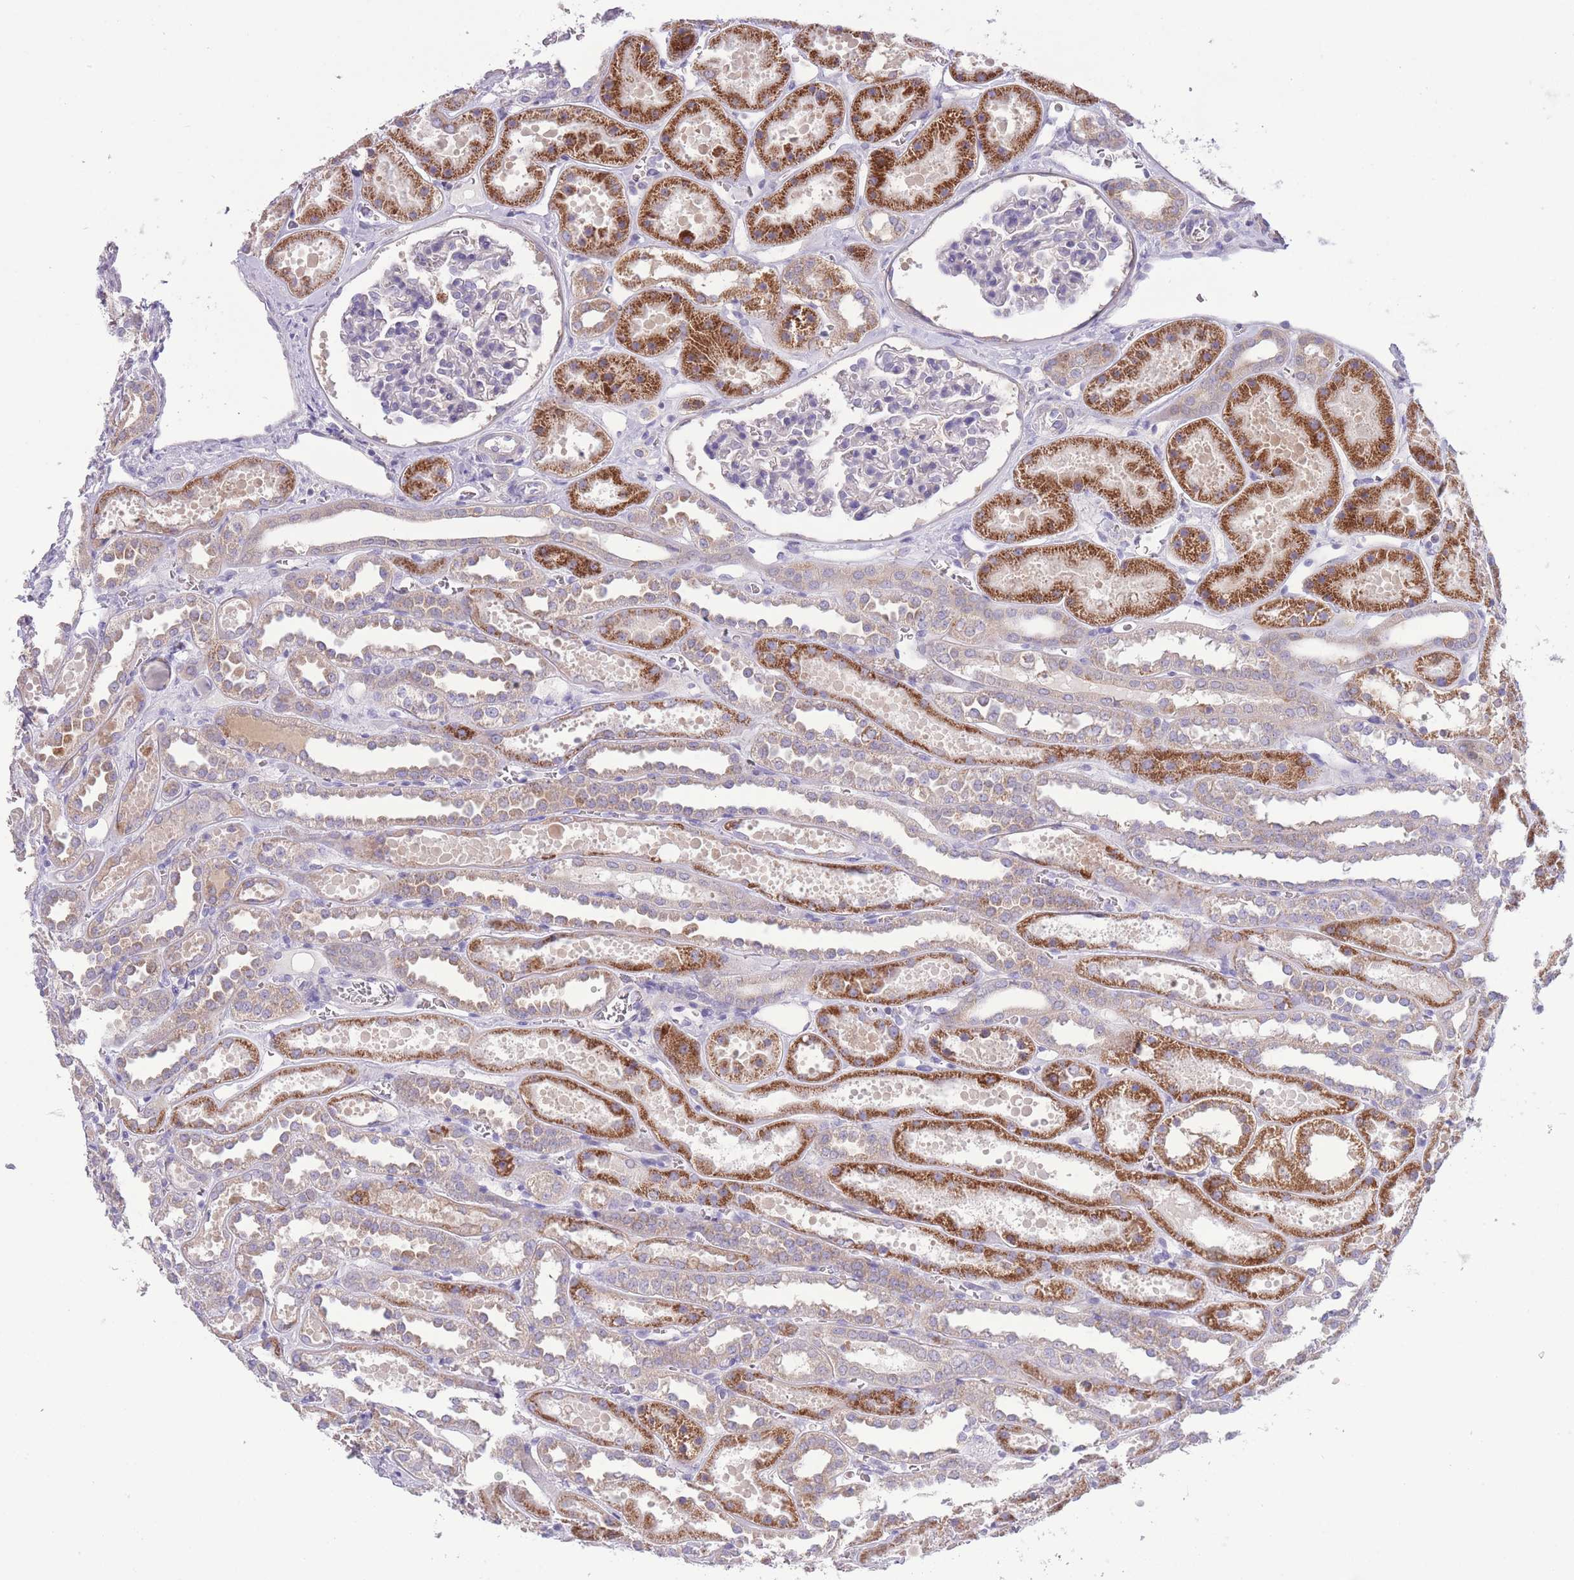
{"staining": {"intensity": "negative", "quantity": "none", "location": "none"}, "tissue": "kidney", "cell_type": "Cells in glomeruli", "image_type": "normal", "snomed": [{"axis": "morphology", "description": "Normal tissue, NOS"}, {"axis": "topography", "description": "Kidney"}], "caption": "The image exhibits no significant staining in cells in glomeruli of kidney.", "gene": "CCT6A", "patient": {"sex": "female", "age": 41}}